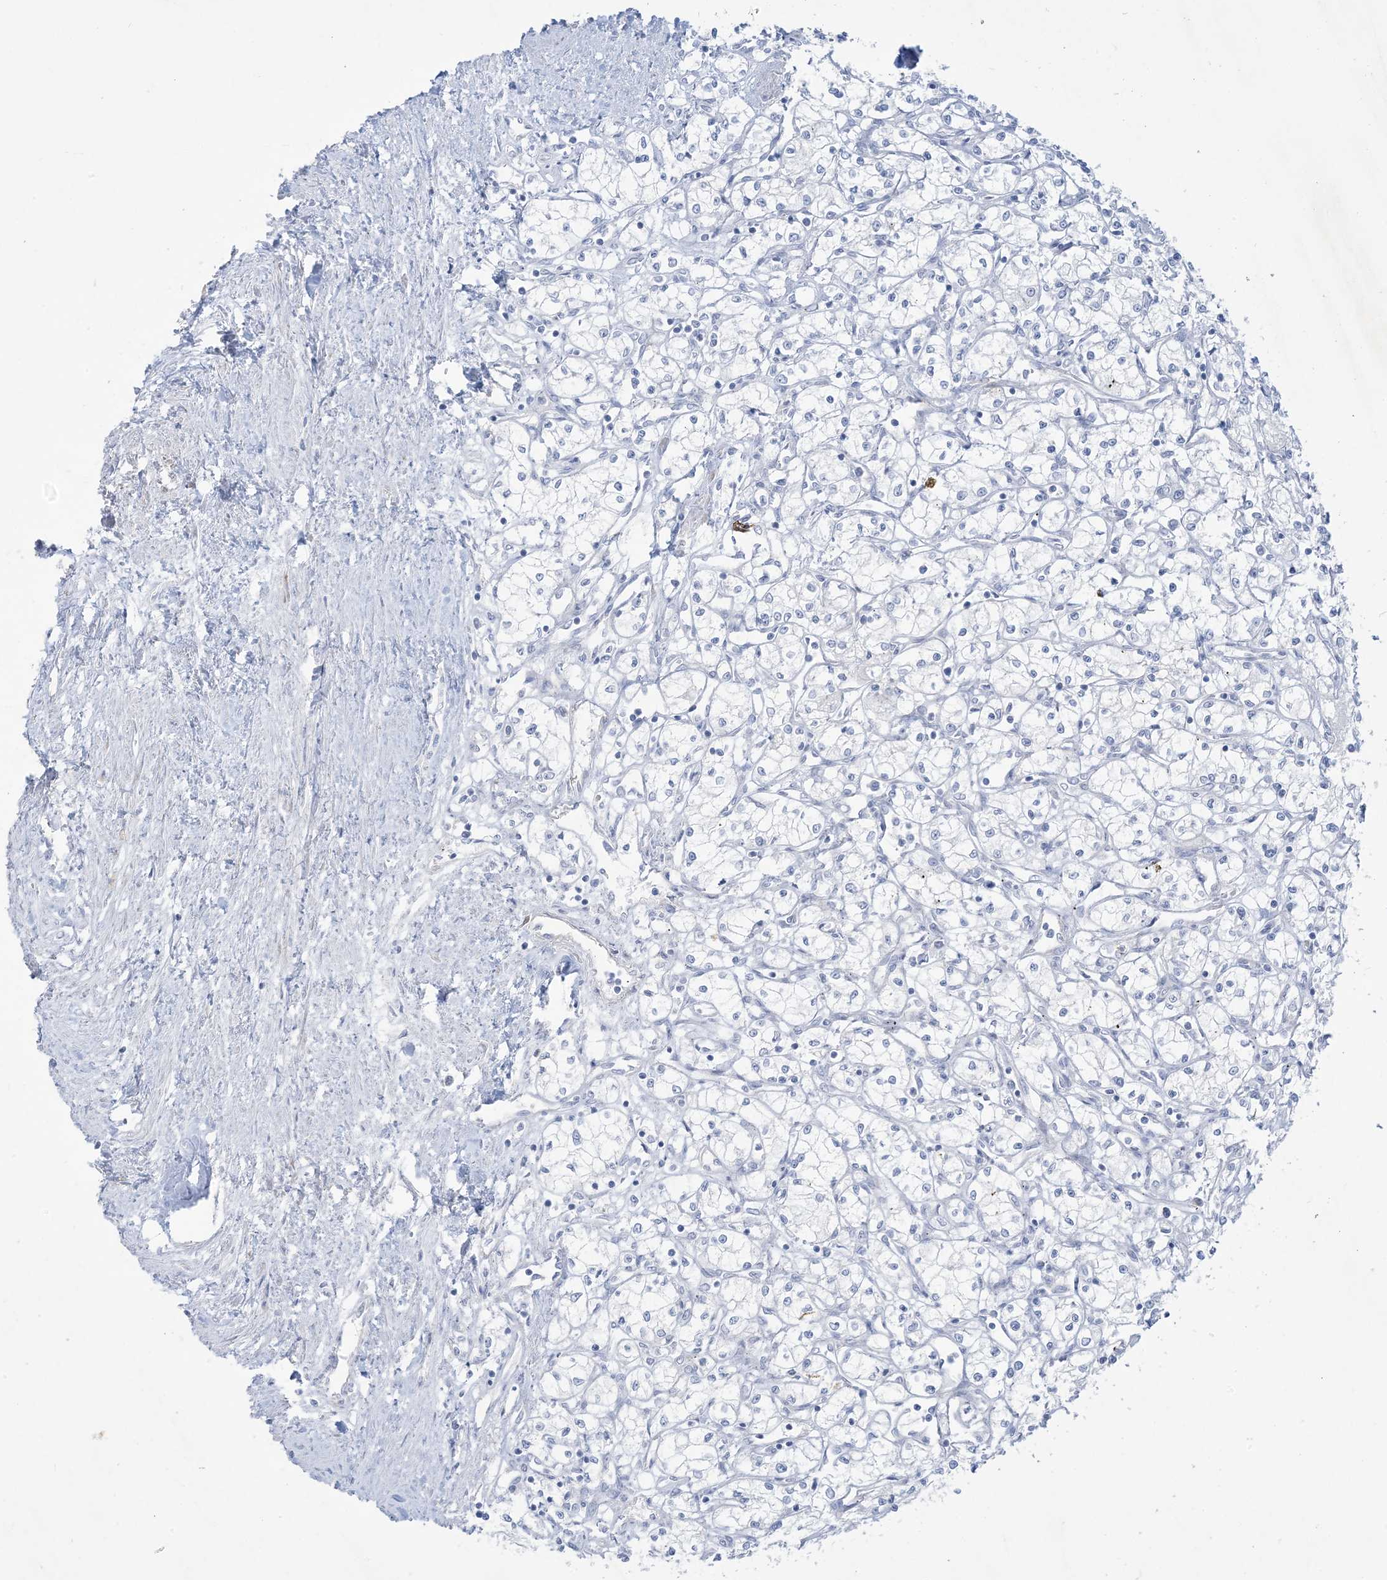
{"staining": {"intensity": "negative", "quantity": "none", "location": "none"}, "tissue": "renal cancer", "cell_type": "Tumor cells", "image_type": "cancer", "snomed": [{"axis": "morphology", "description": "Adenocarcinoma, NOS"}, {"axis": "topography", "description": "Kidney"}], "caption": "Adenocarcinoma (renal) was stained to show a protein in brown. There is no significant positivity in tumor cells.", "gene": "B3GNT7", "patient": {"sex": "male", "age": 59}}